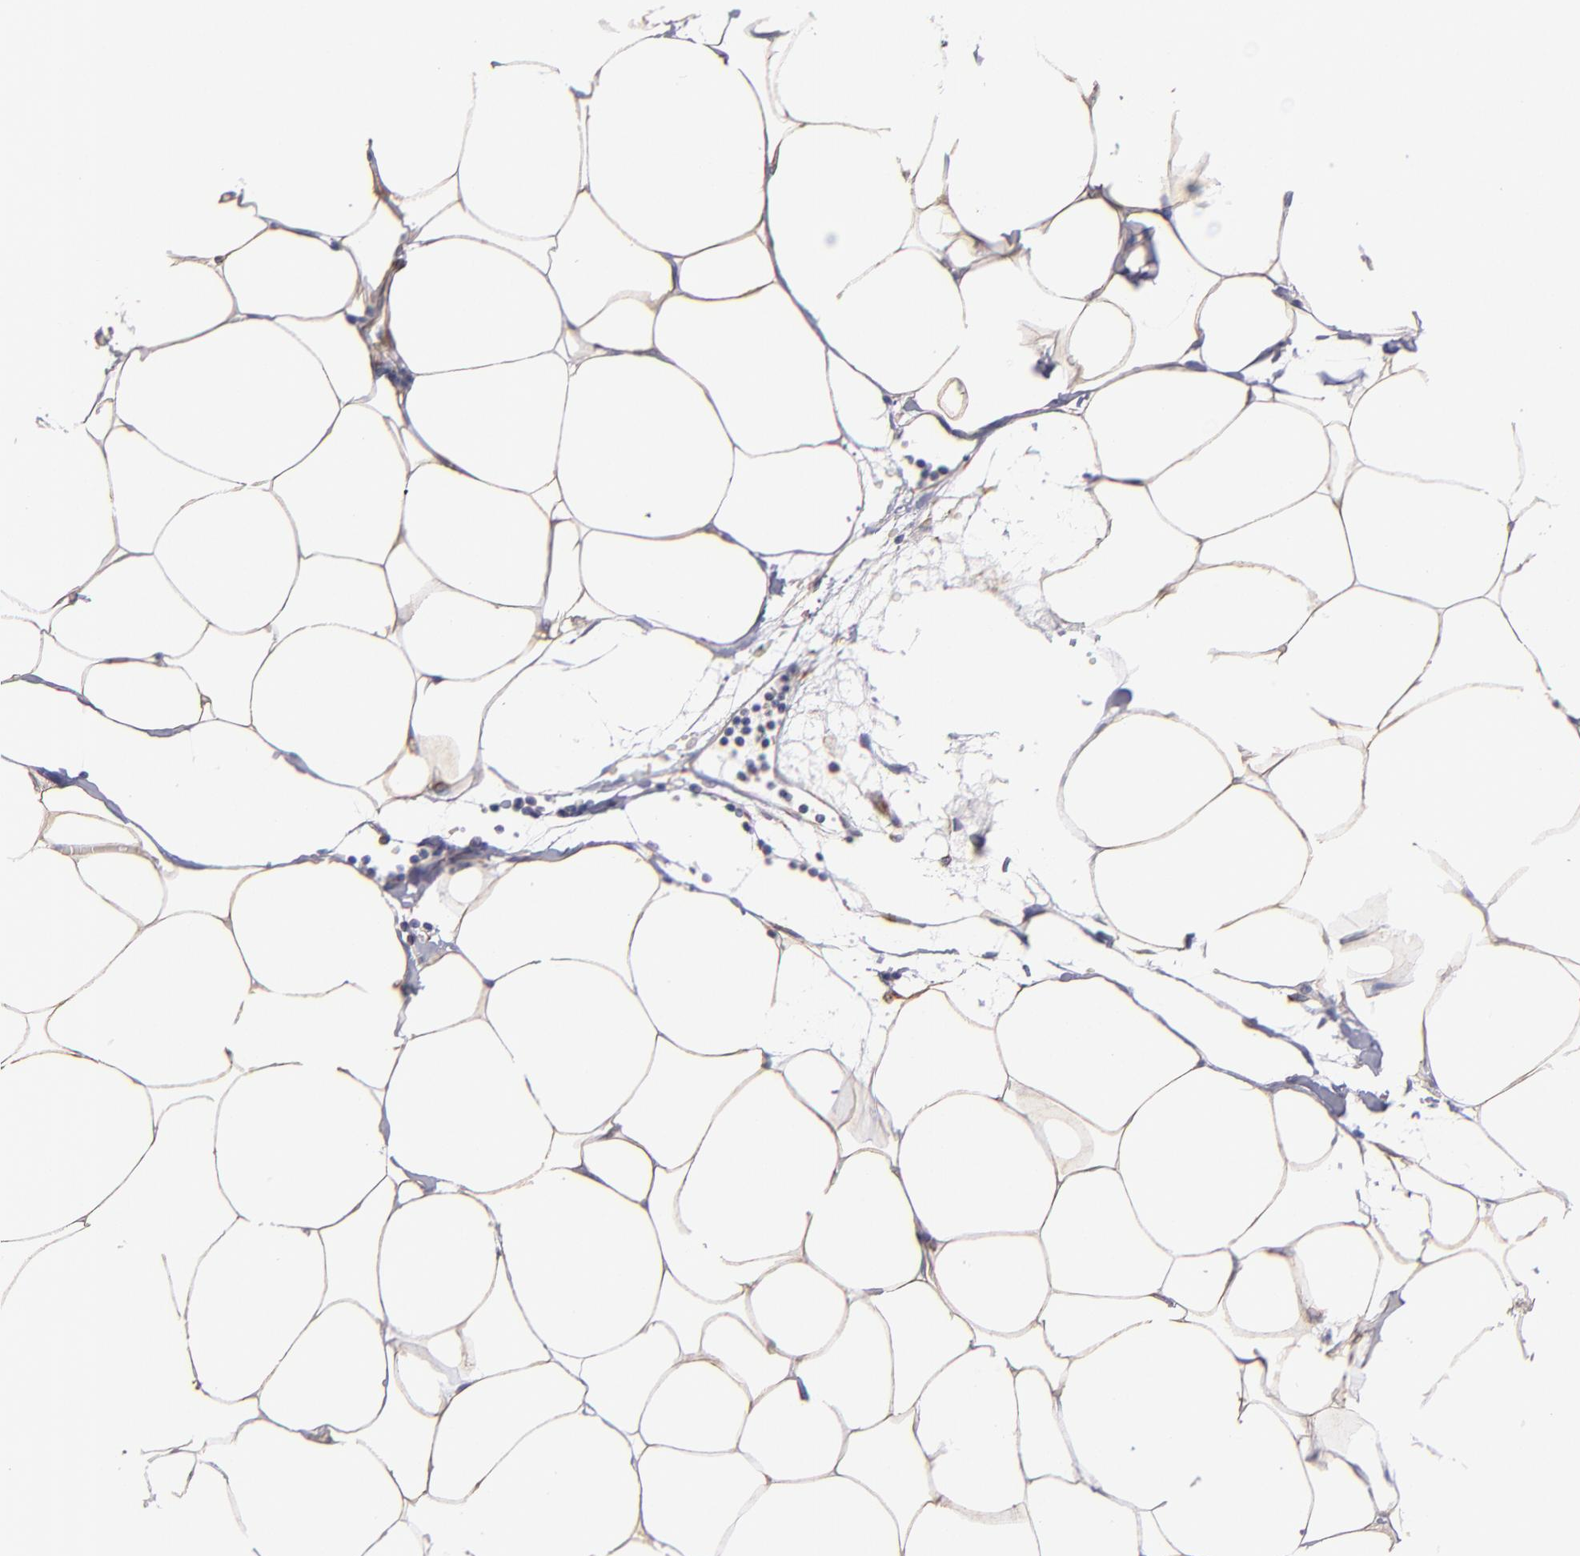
{"staining": {"intensity": "moderate", "quantity": ">75%", "location": "cytoplasmic/membranous"}, "tissue": "adipose tissue", "cell_type": "Adipocytes", "image_type": "normal", "snomed": [{"axis": "morphology", "description": "Normal tissue, NOS"}, {"axis": "morphology", "description": "Adenocarcinoma, NOS"}, {"axis": "topography", "description": "Colon"}, {"axis": "topography", "description": "Peripheral nerve tissue"}], "caption": "Adipocytes reveal medium levels of moderate cytoplasmic/membranous staining in about >75% of cells in unremarkable human adipose tissue.", "gene": "ABCC1", "patient": {"sex": "male", "age": 14}}